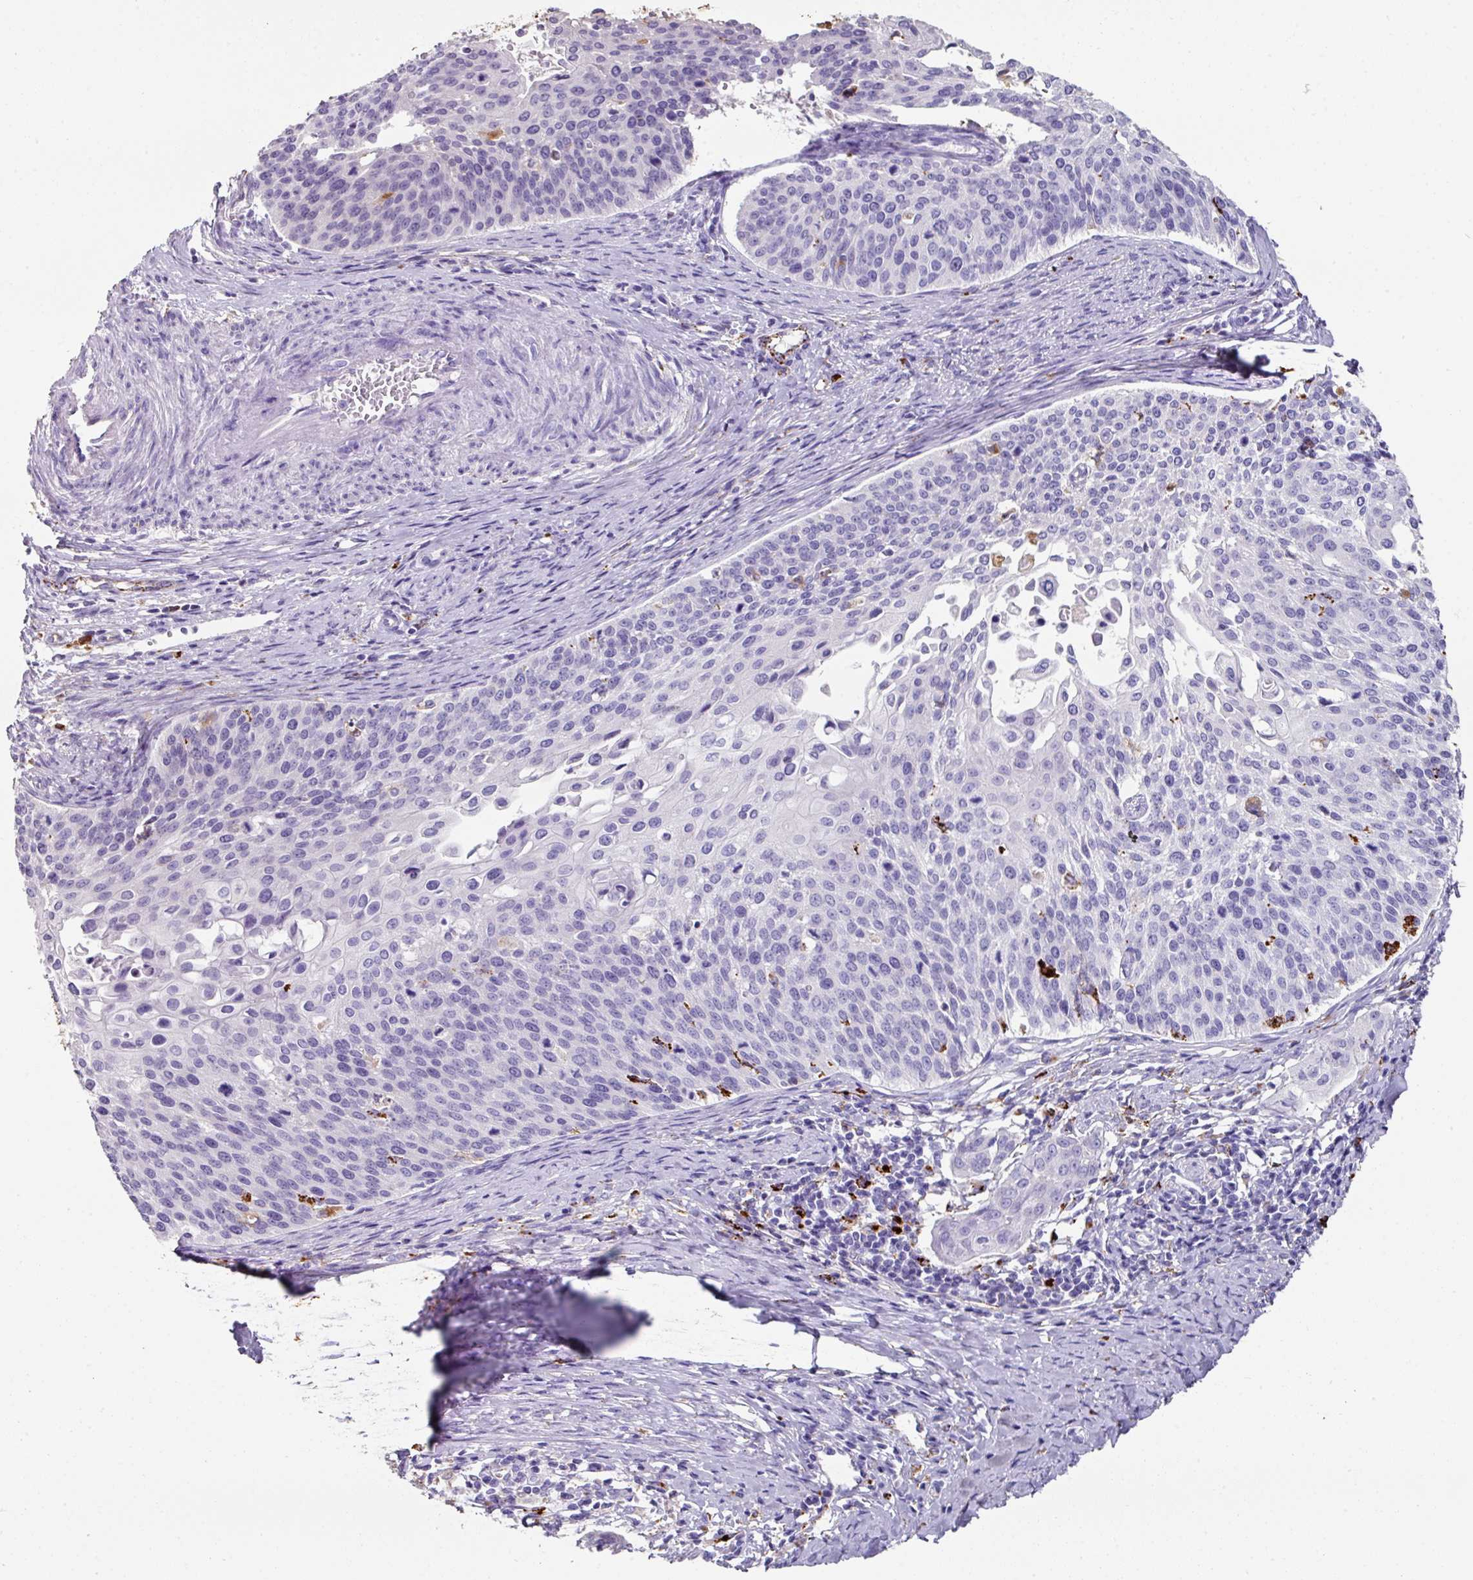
{"staining": {"intensity": "negative", "quantity": "none", "location": "none"}, "tissue": "cervical cancer", "cell_type": "Tumor cells", "image_type": "cancer", "snomed": [{"axis": "morphology", "description": "Squamous cell carcinoma, NOS"}, {"axis": "topography", "description": "Cervix"}], "caption": "Protein analysis of cervical cancer (squamous cell carcinoma) exhibits no significant expression in tumor cells.", "gene": "CPVL", "patient": {"sex": "female", "age": 44}}